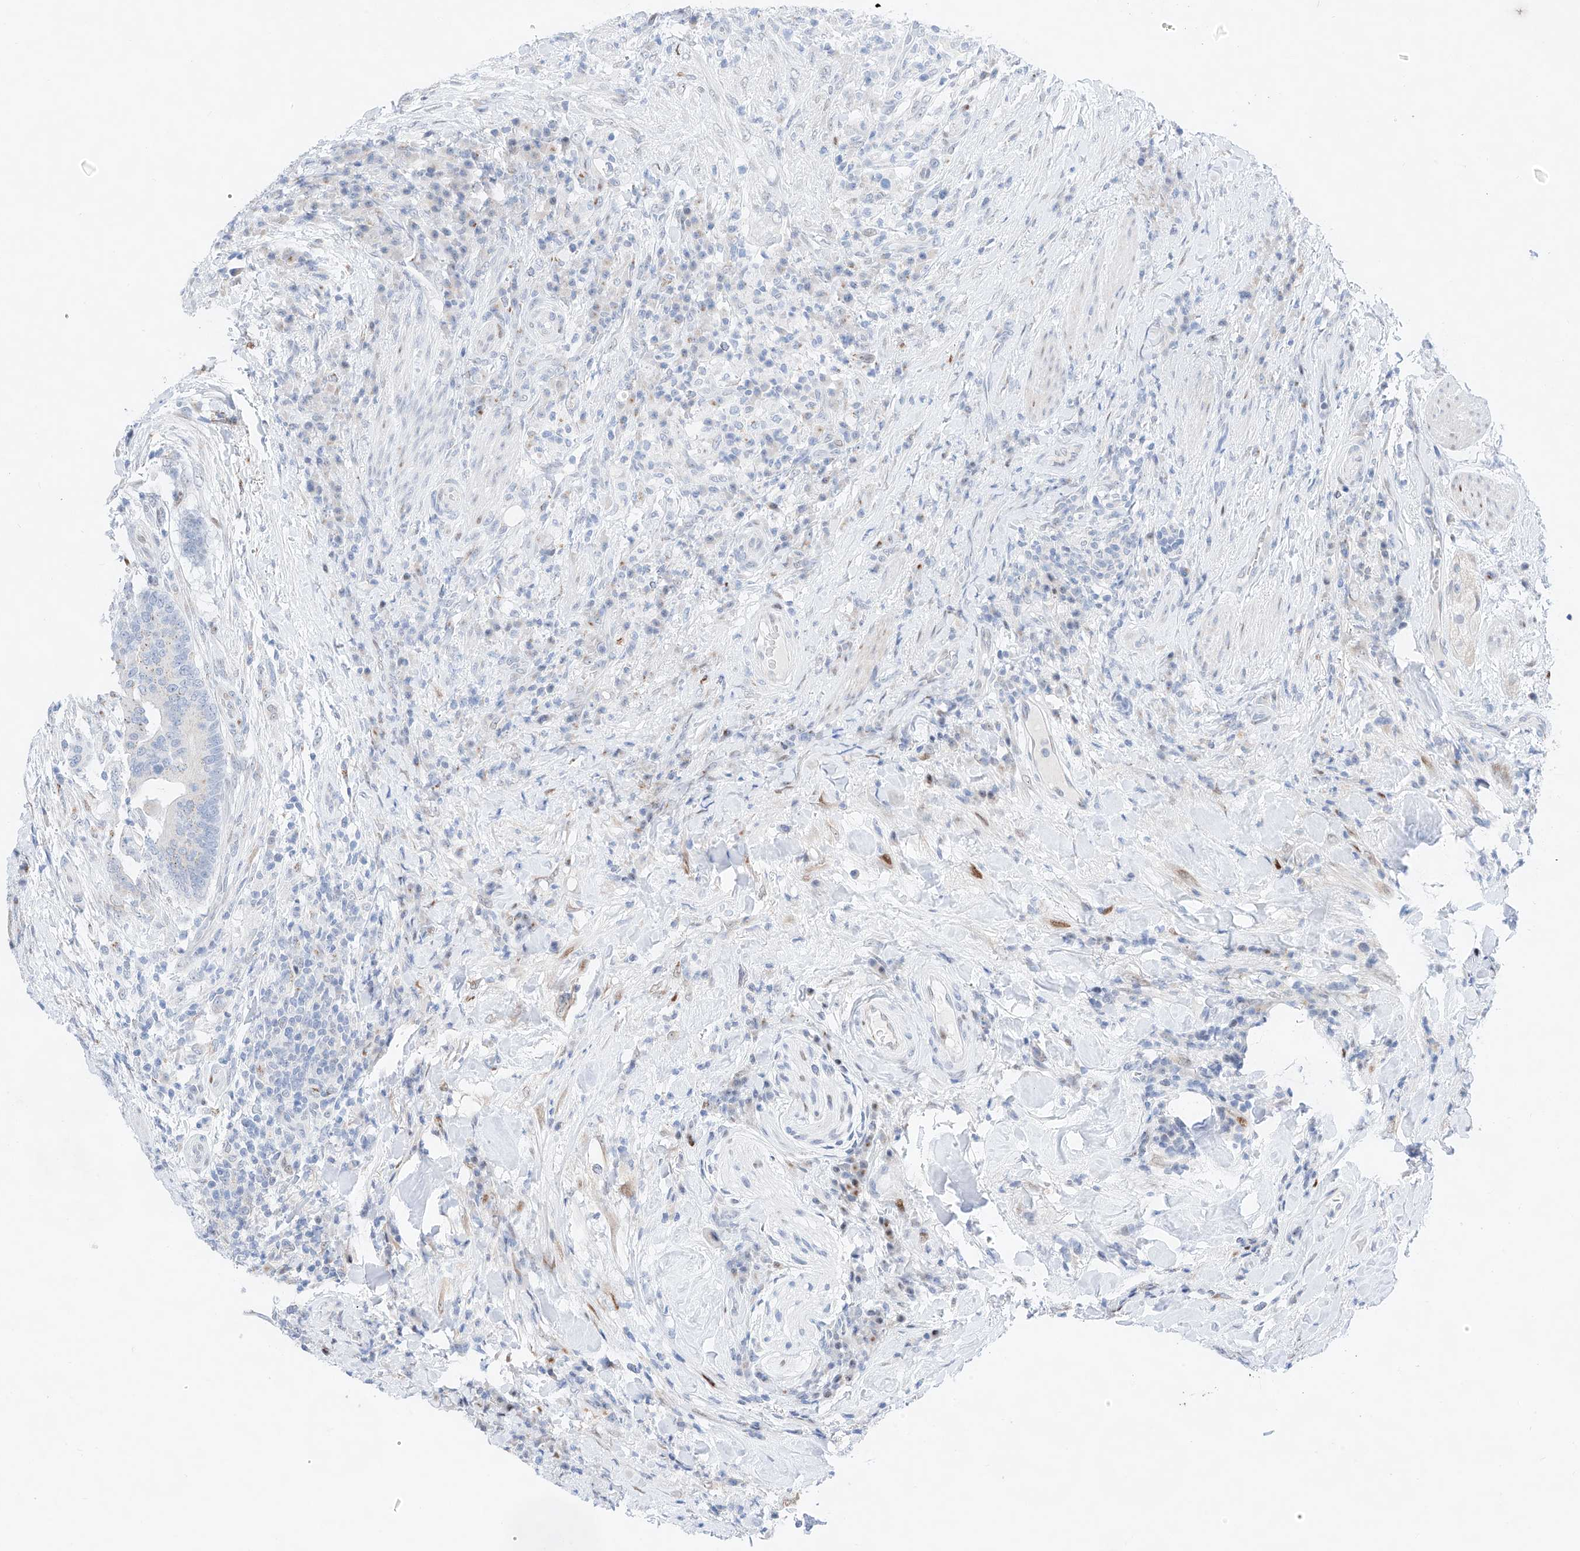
{"staining": {"intensity": "negative", "quantity": "none", "location": "none"}, "tissue": "colorectal cancer", "cell_type": "Tumor cells", "image_type": "cancer", "snomed": [{"axis": "morphology", "description": "Adenocarcinoma, NOS"}, {"axis": "topography", "description": "Colon"}], "caption": "There is no significant staining in tumor cells of colorectal cancer (adenocarcinoma).", "gene": "NT5C3B", "patient": {"sex": "female", "age": 66}}